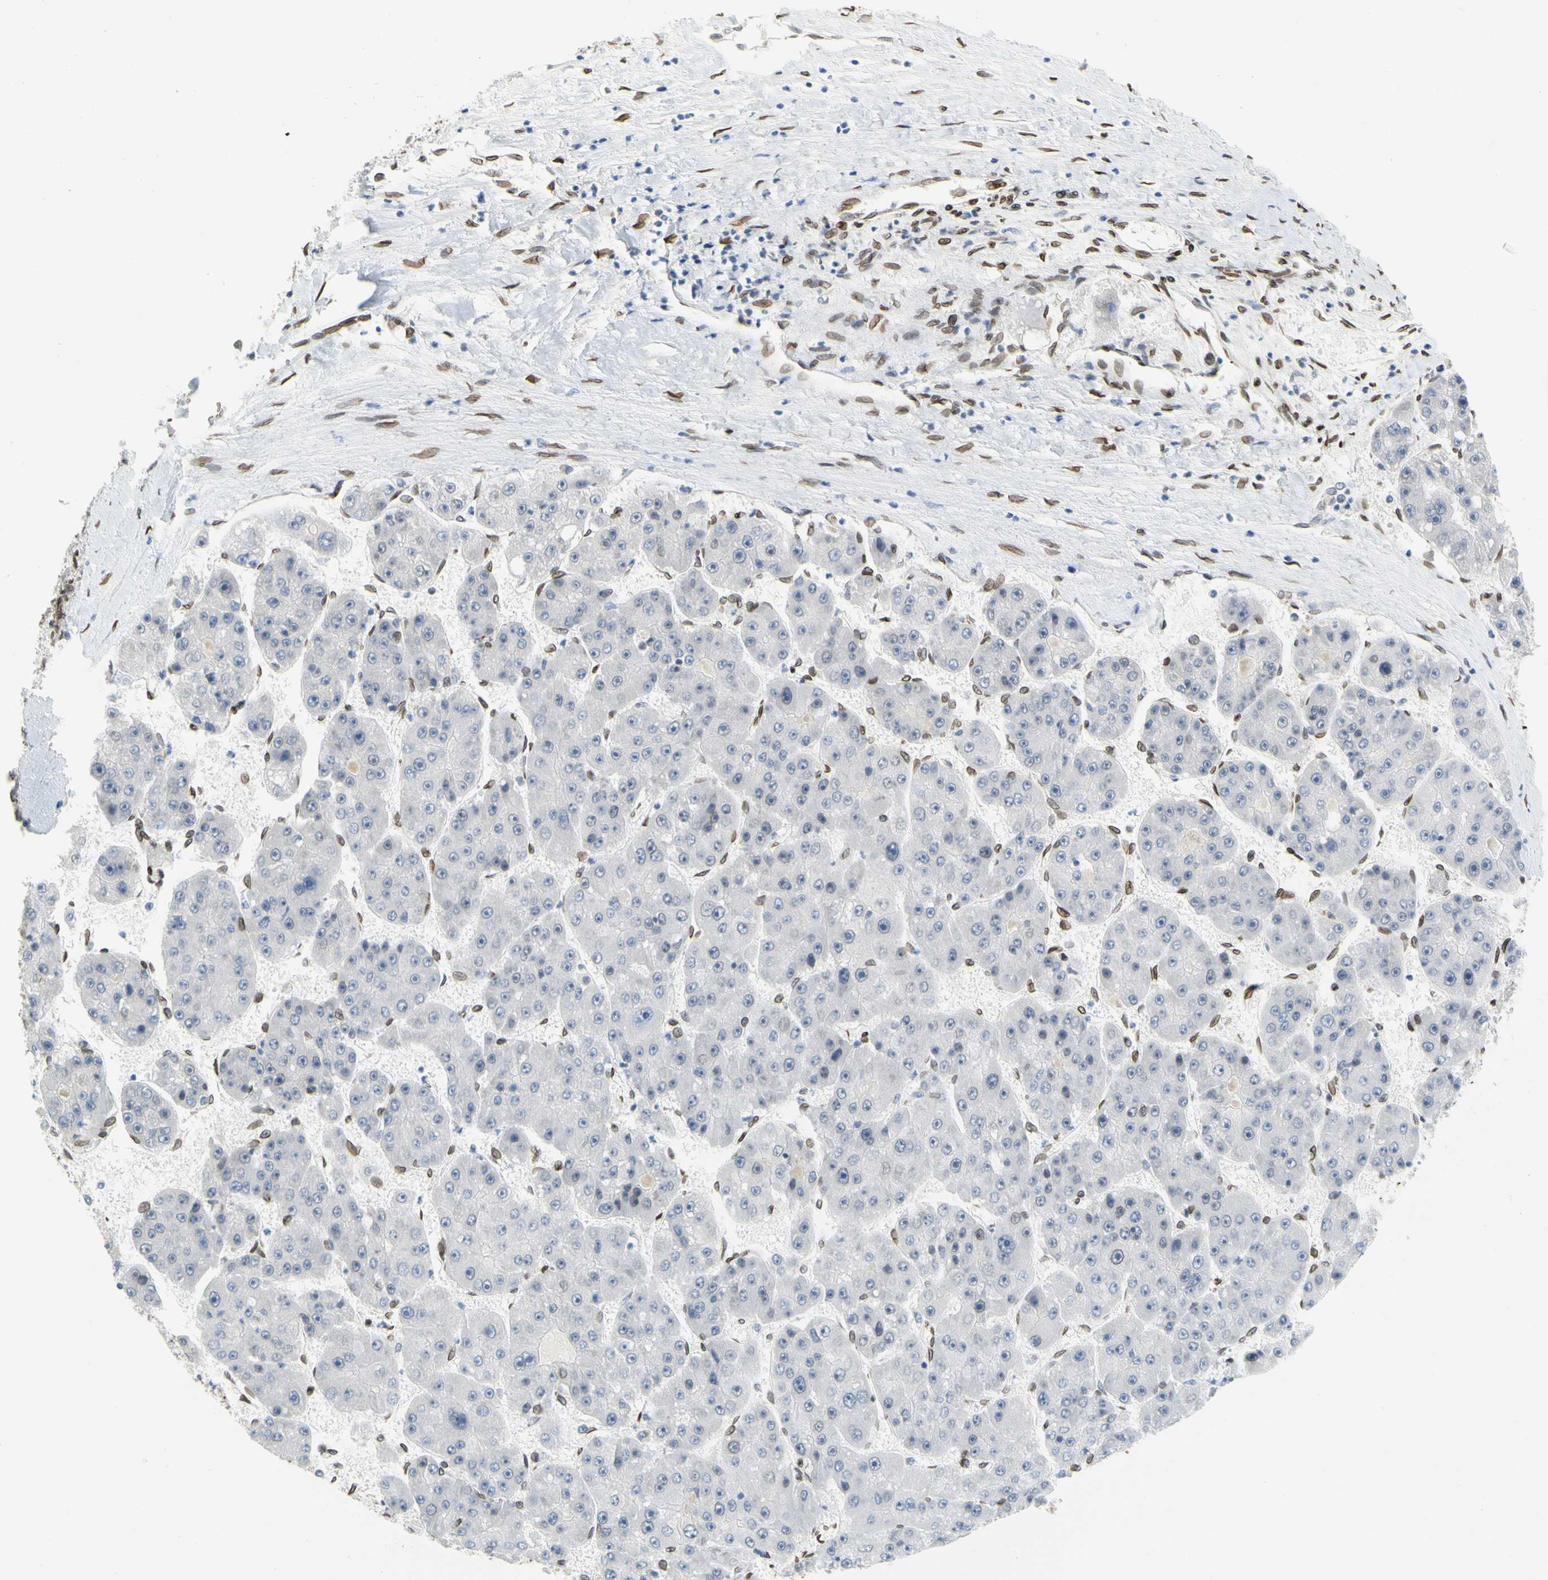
{"staining": {"intensity": "negative", "quantity": "none", "location": "none"}, "tissue": "liver cancer", "cell_type": "Tumor cells", "image_type": "cancer", "snomed": [{"axis": "morphology", "description": "Carcinoma, Hepatocellular, NOS"}, {"axis": "topography", "description": "Liver"}], "caption": "Micrograph shows no protein positivity in tumor cells of liver cancer (hepatocellular carcinoma) tissue.", "gene": "SUN1", "patient": {"sex": "female", "age": 61}}